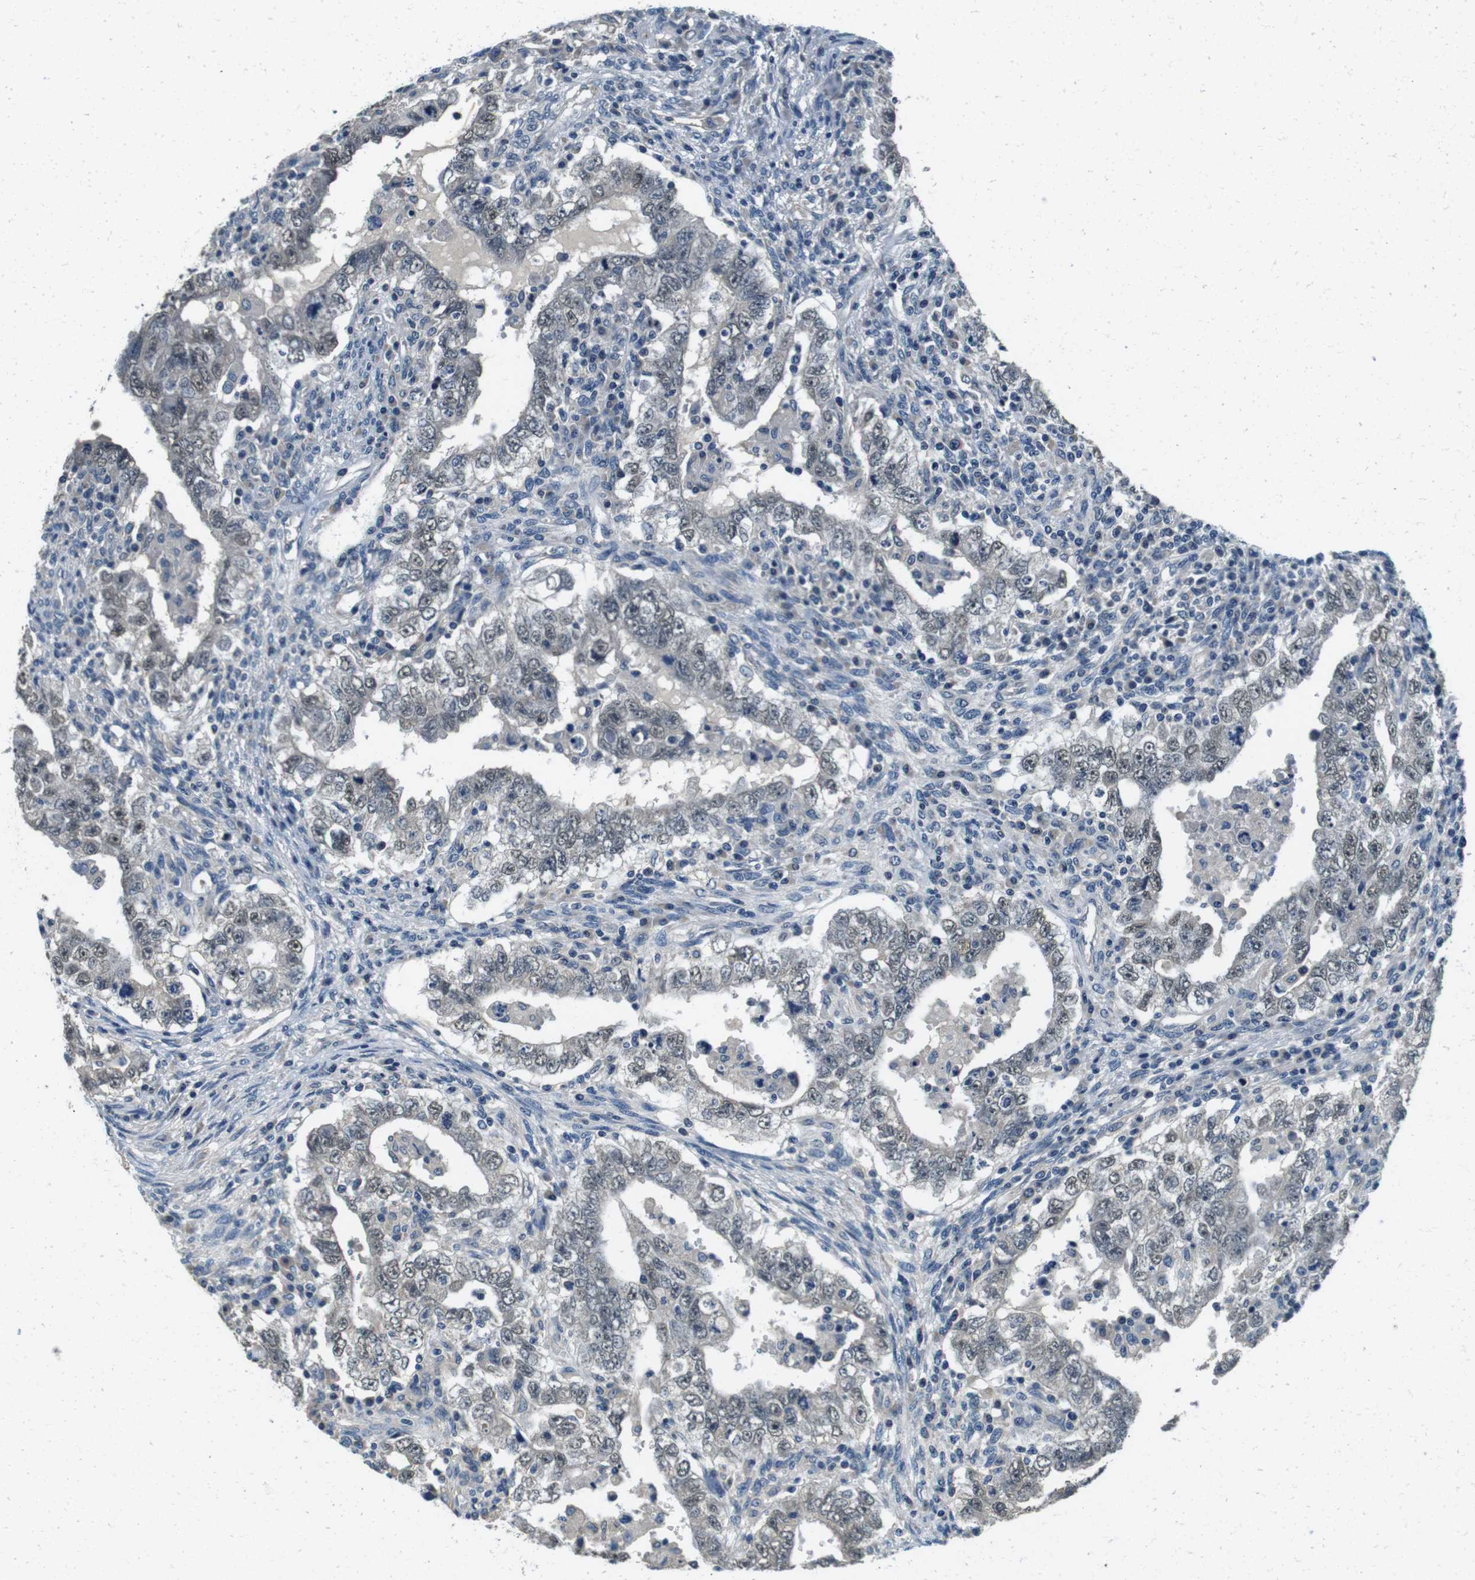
{"staining": {"intensity": "weak", "quantity": ">75%", "location": "nuclear"}, "tissue": "testis cancer", "cell_type": "Tumor cells", "image_type": "cancer", "snomed": [{"axis": "morphology", "description": "Carcinoma, Embryonal, NOS"}, {"axis": "topography", "description": "Testis"}], "caption": "High-magnification brightfield microscopy of testis cancer stained with DAB (brown) and counterstained with hematoxylin (blue). tumor cells exhibit weak nuclear expression is seen in about>75% of cells.", "gene": "DTNA", "patient": {"sex": "male", "age": 26}}